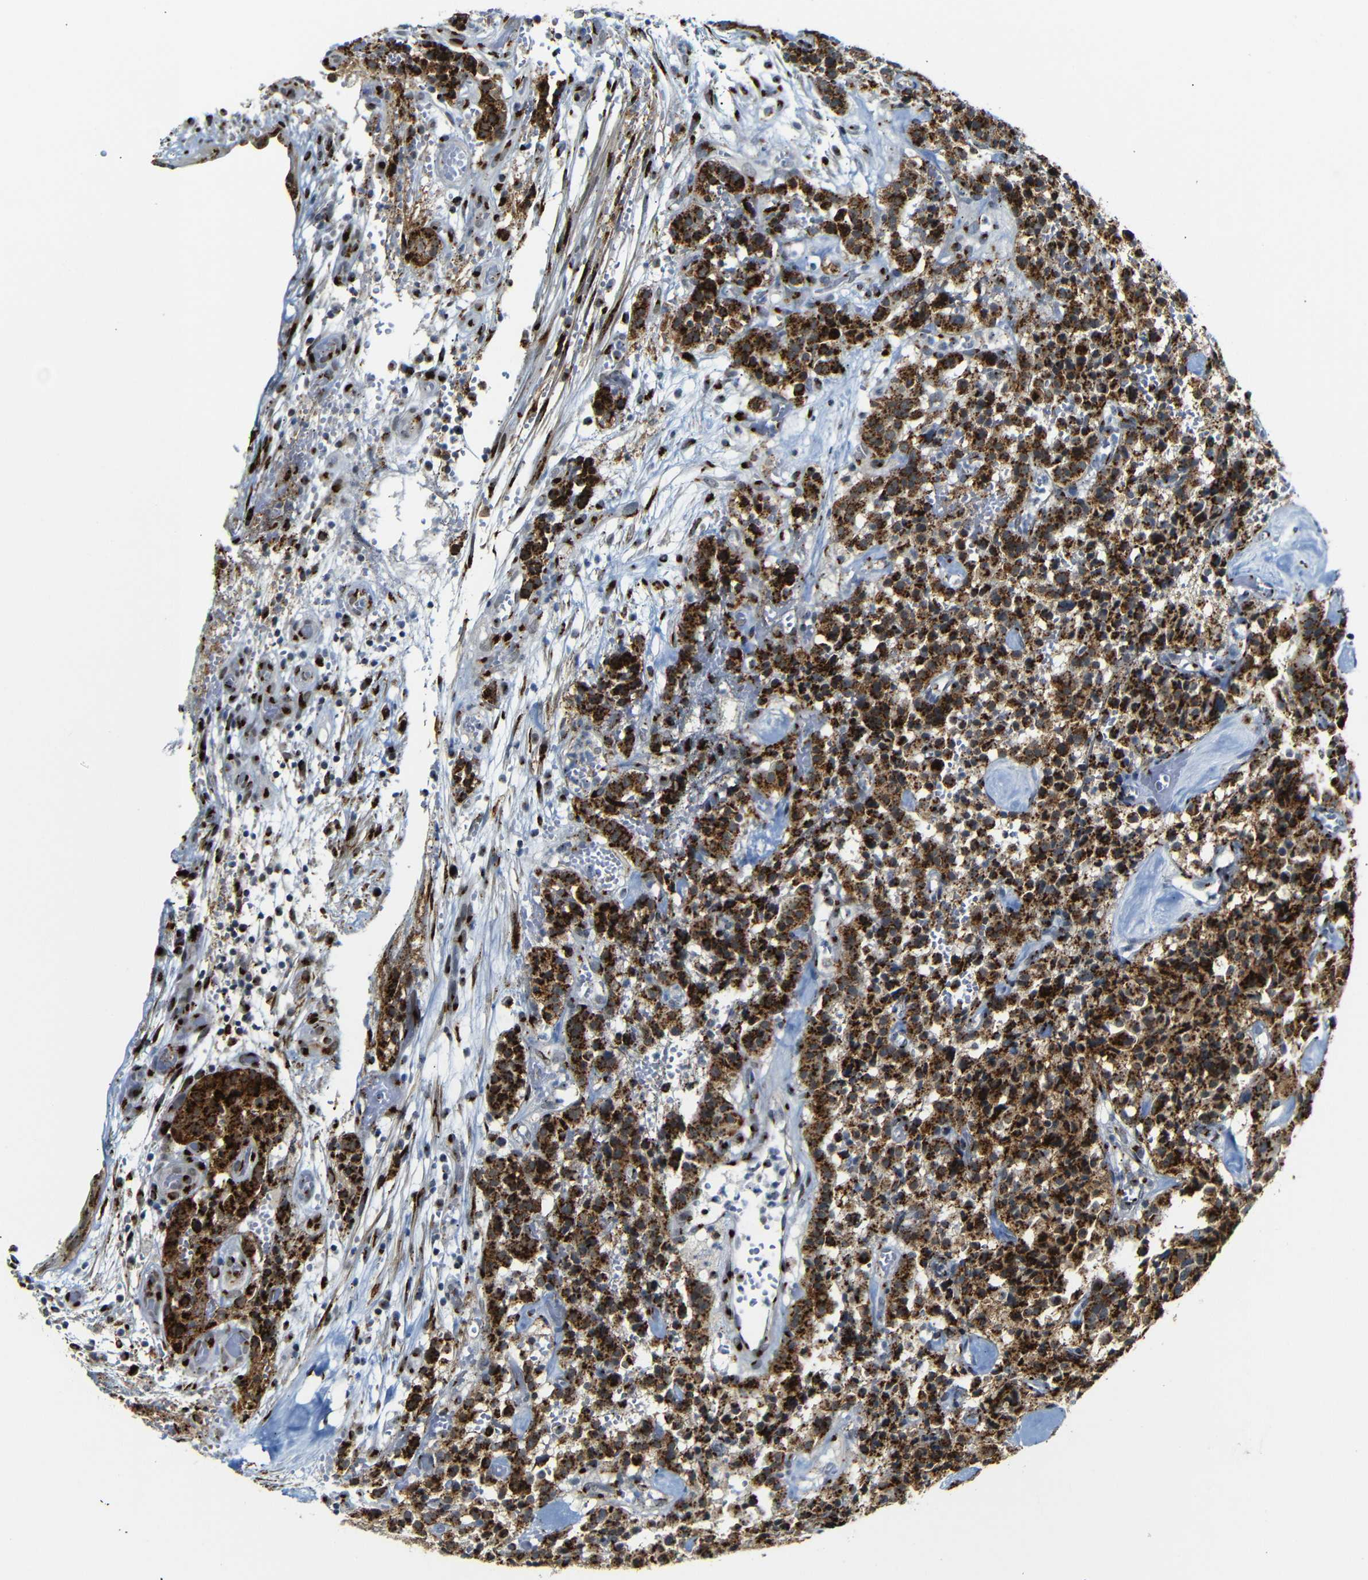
{"staining": {"intensity": "strong", "quantity": ">75%", "location": "cytoplasmic/membranous"}, "tissue": "carcinoid", "cell_type": "Tumor cells", "image_type": "cancer", "snomed": [{"axis": "morphology", "description": "Carcinoid, malignant, NOS"}, {"axis": "topography", "description": "Lung"}], "caption": "This histopathology image shows immunohistochemistry staining of carcinoid, with high strong cytoplasmic/membranous expression in approximately >75% of tumor cells.", "gene": "TGOLN2", "patient": {"sex": "male", "age": 30}}